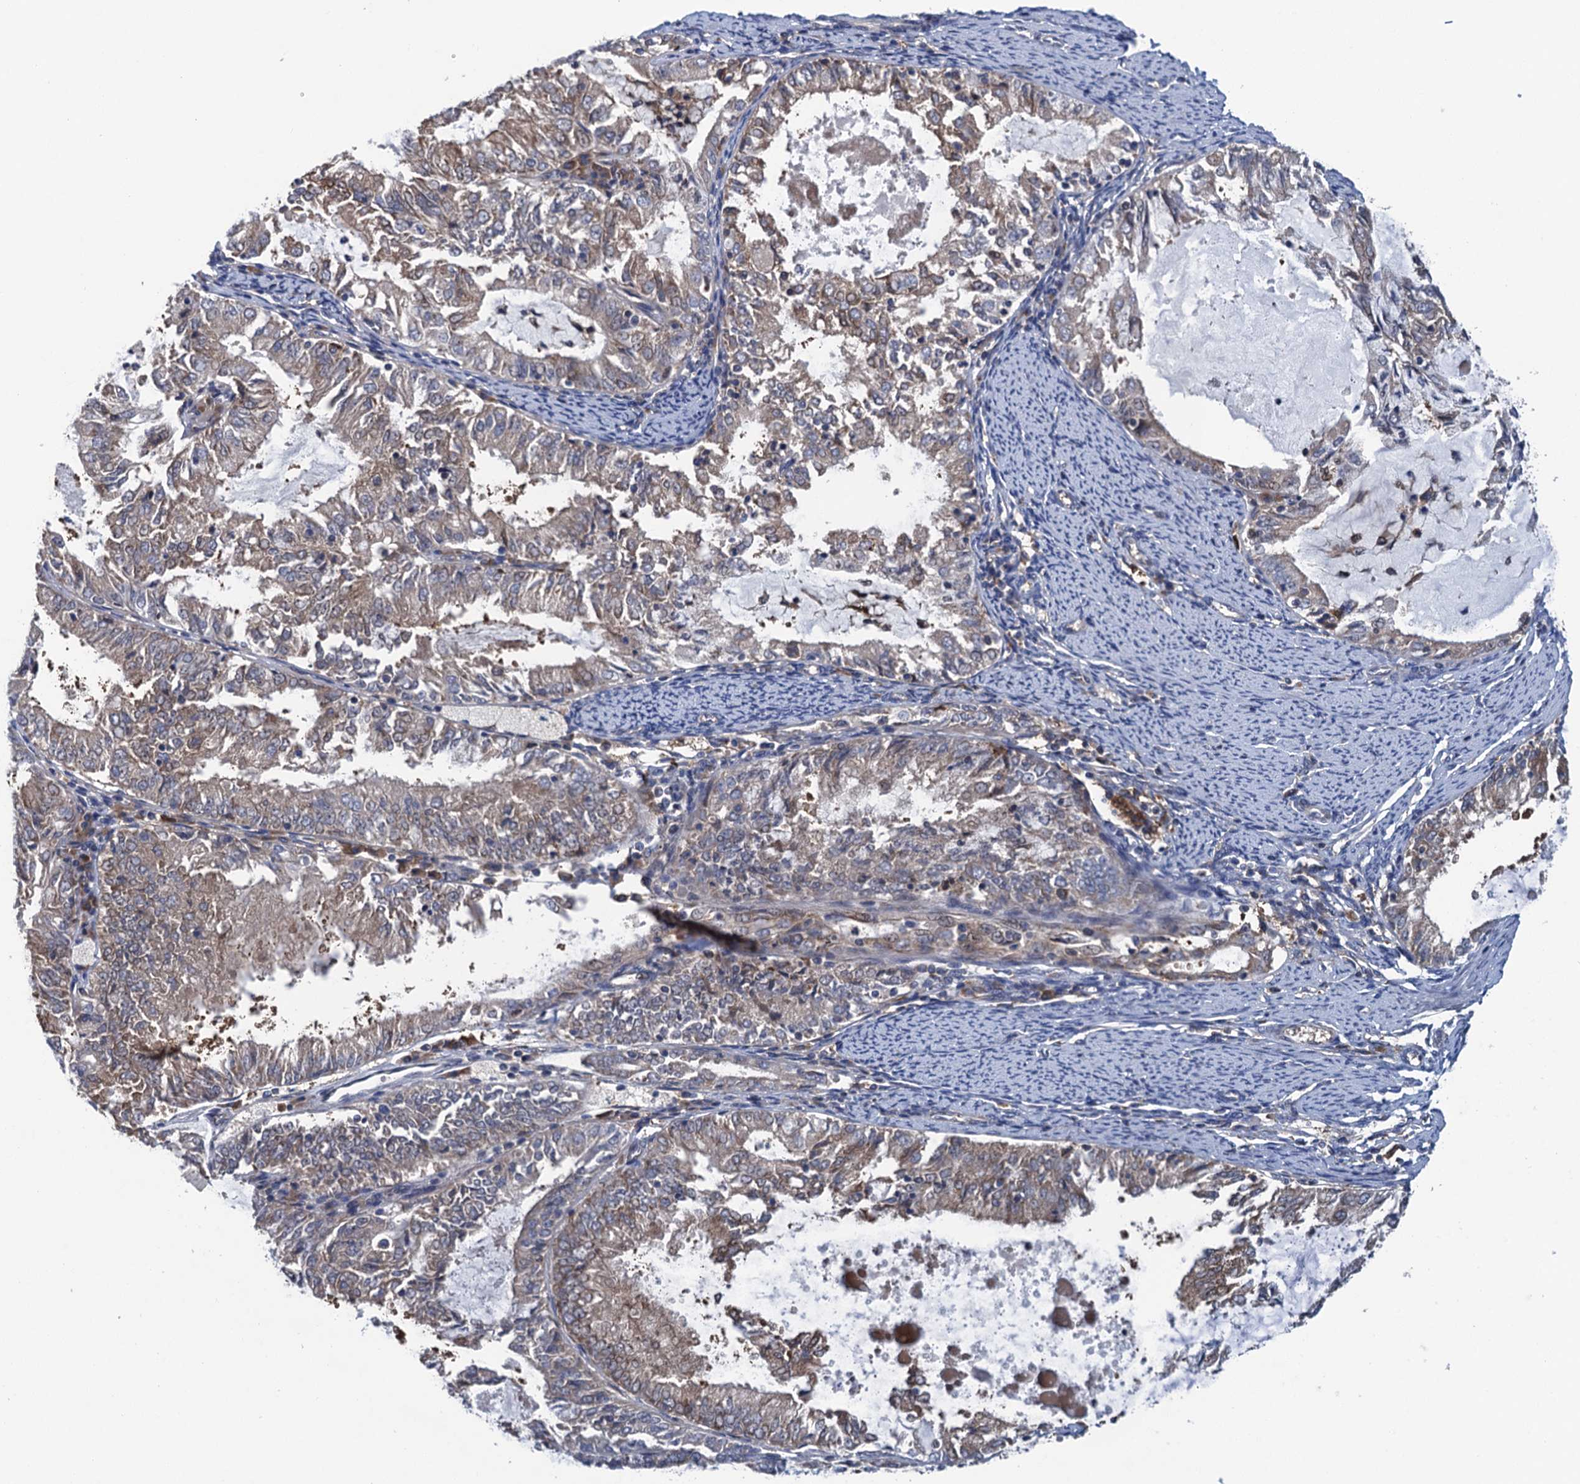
{"staining": {"intensity": "weak", "quantity": ">75%", "location": "cytoplasmic/membranous"}, "tissue": "endometrial cancer", "cell_type": "Tumor cells", "image_type": "cancer", "snomed": [{"axis": "morphology", "description": "Adenocarcinoma, NOS"}, {"axis": "topography", "description": "Endometrium"}], "caption": "Protein staining by IHC exhibits weak cytoplasmic/membranous expression in approximately >75% of tumor cells in adenocarcinoma (endometrial).", "gene": "CNTN5", "patient": {"sex": "female", "age": 57}}